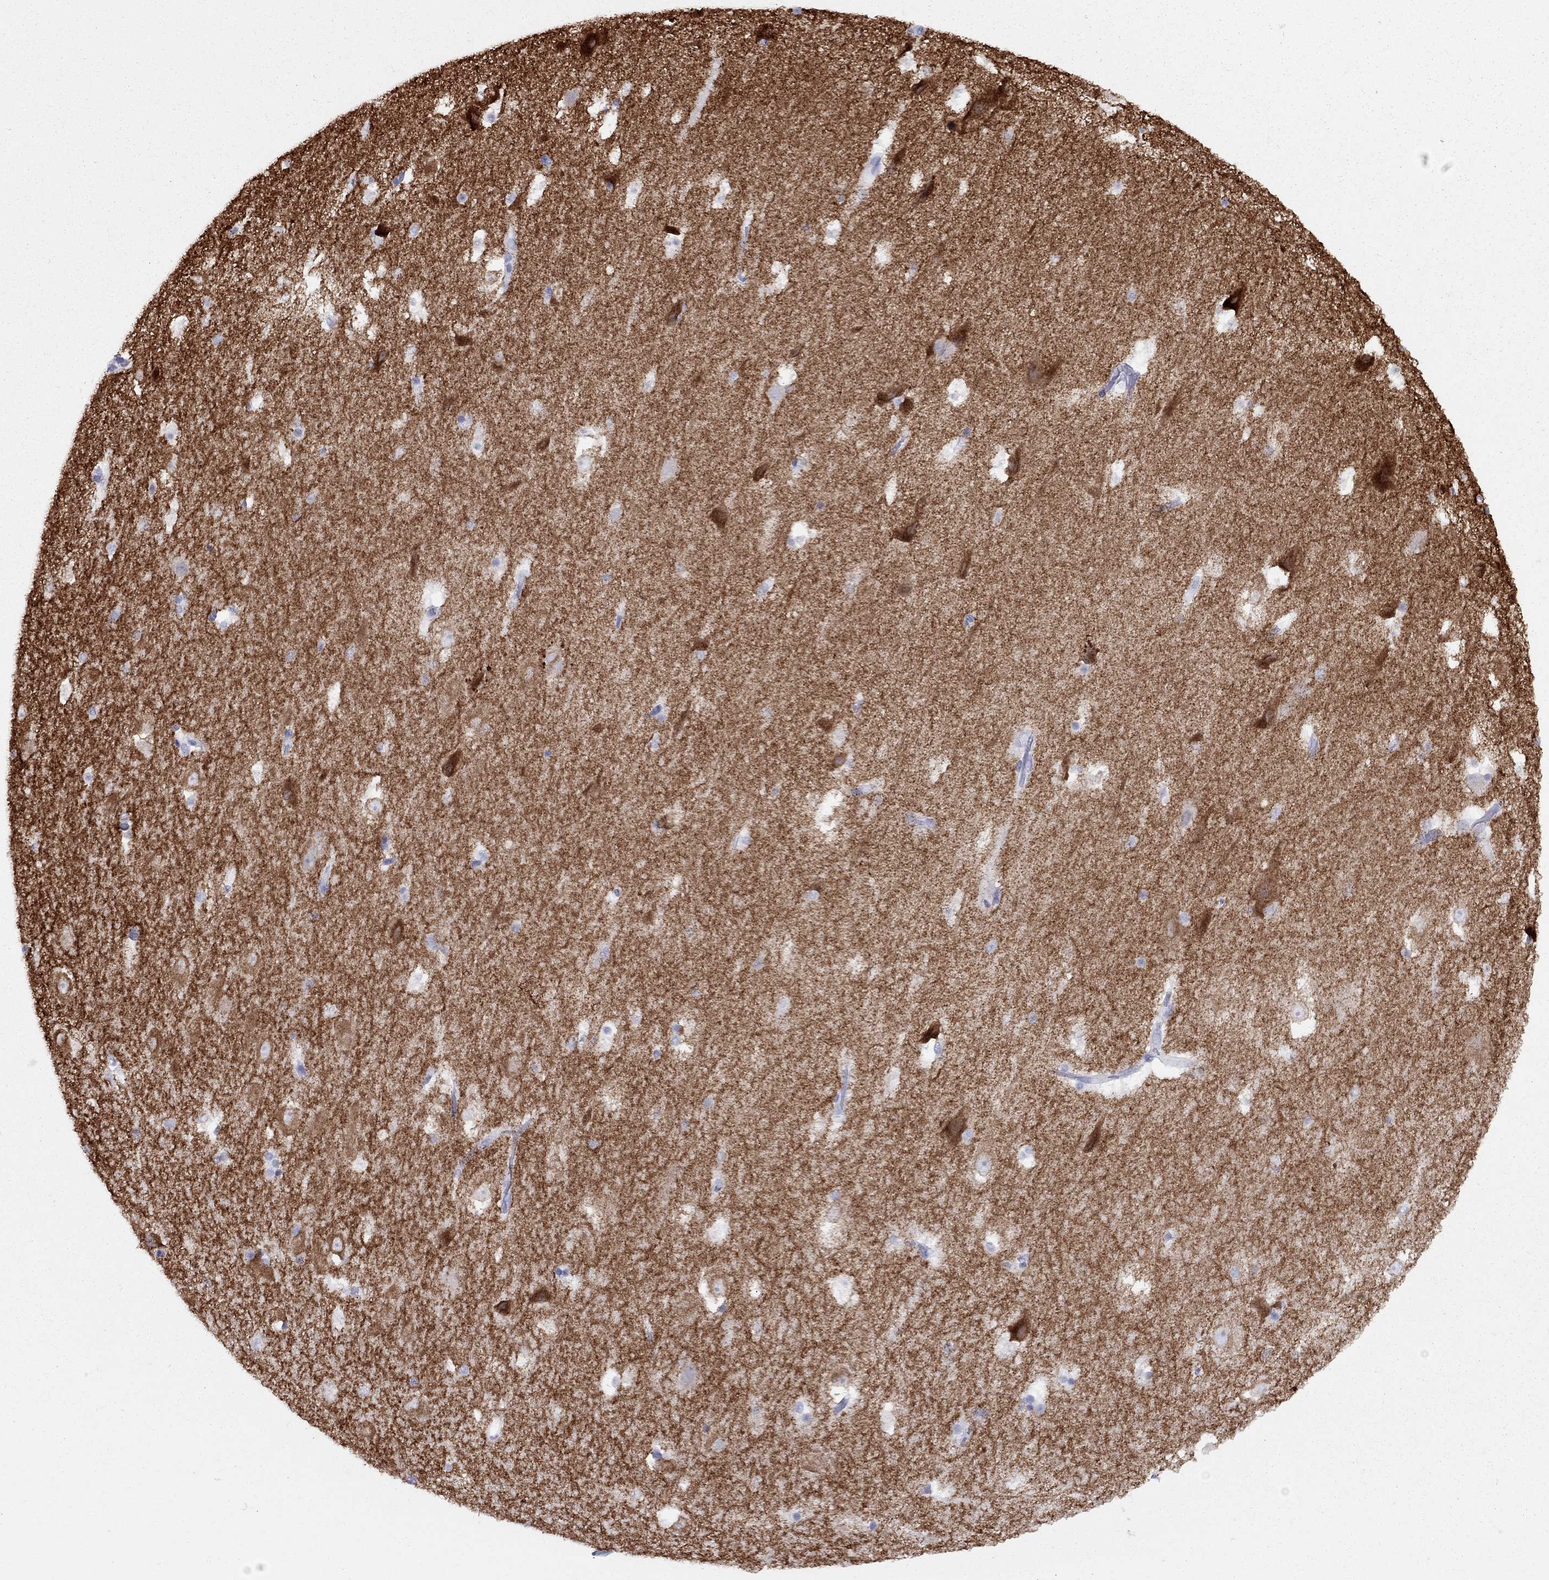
{"staining": {"intensity": "negative", "quantity": "none", "location": "none"}, "tissue": "hippocampus", "cell_type": "Glial cells", "image_type": "normal", "snomed": [{"axis": "morphology", "description": "Normal tissue, NOS"}, {"axis": "topography", "description": "Hippocampus"}], "caption": "Hippocampus was stained to show a protein in brown. There is no significant expression in glial cells.", "gene": "GRIA2", "patient": {"sex": "male", "age": 51}}